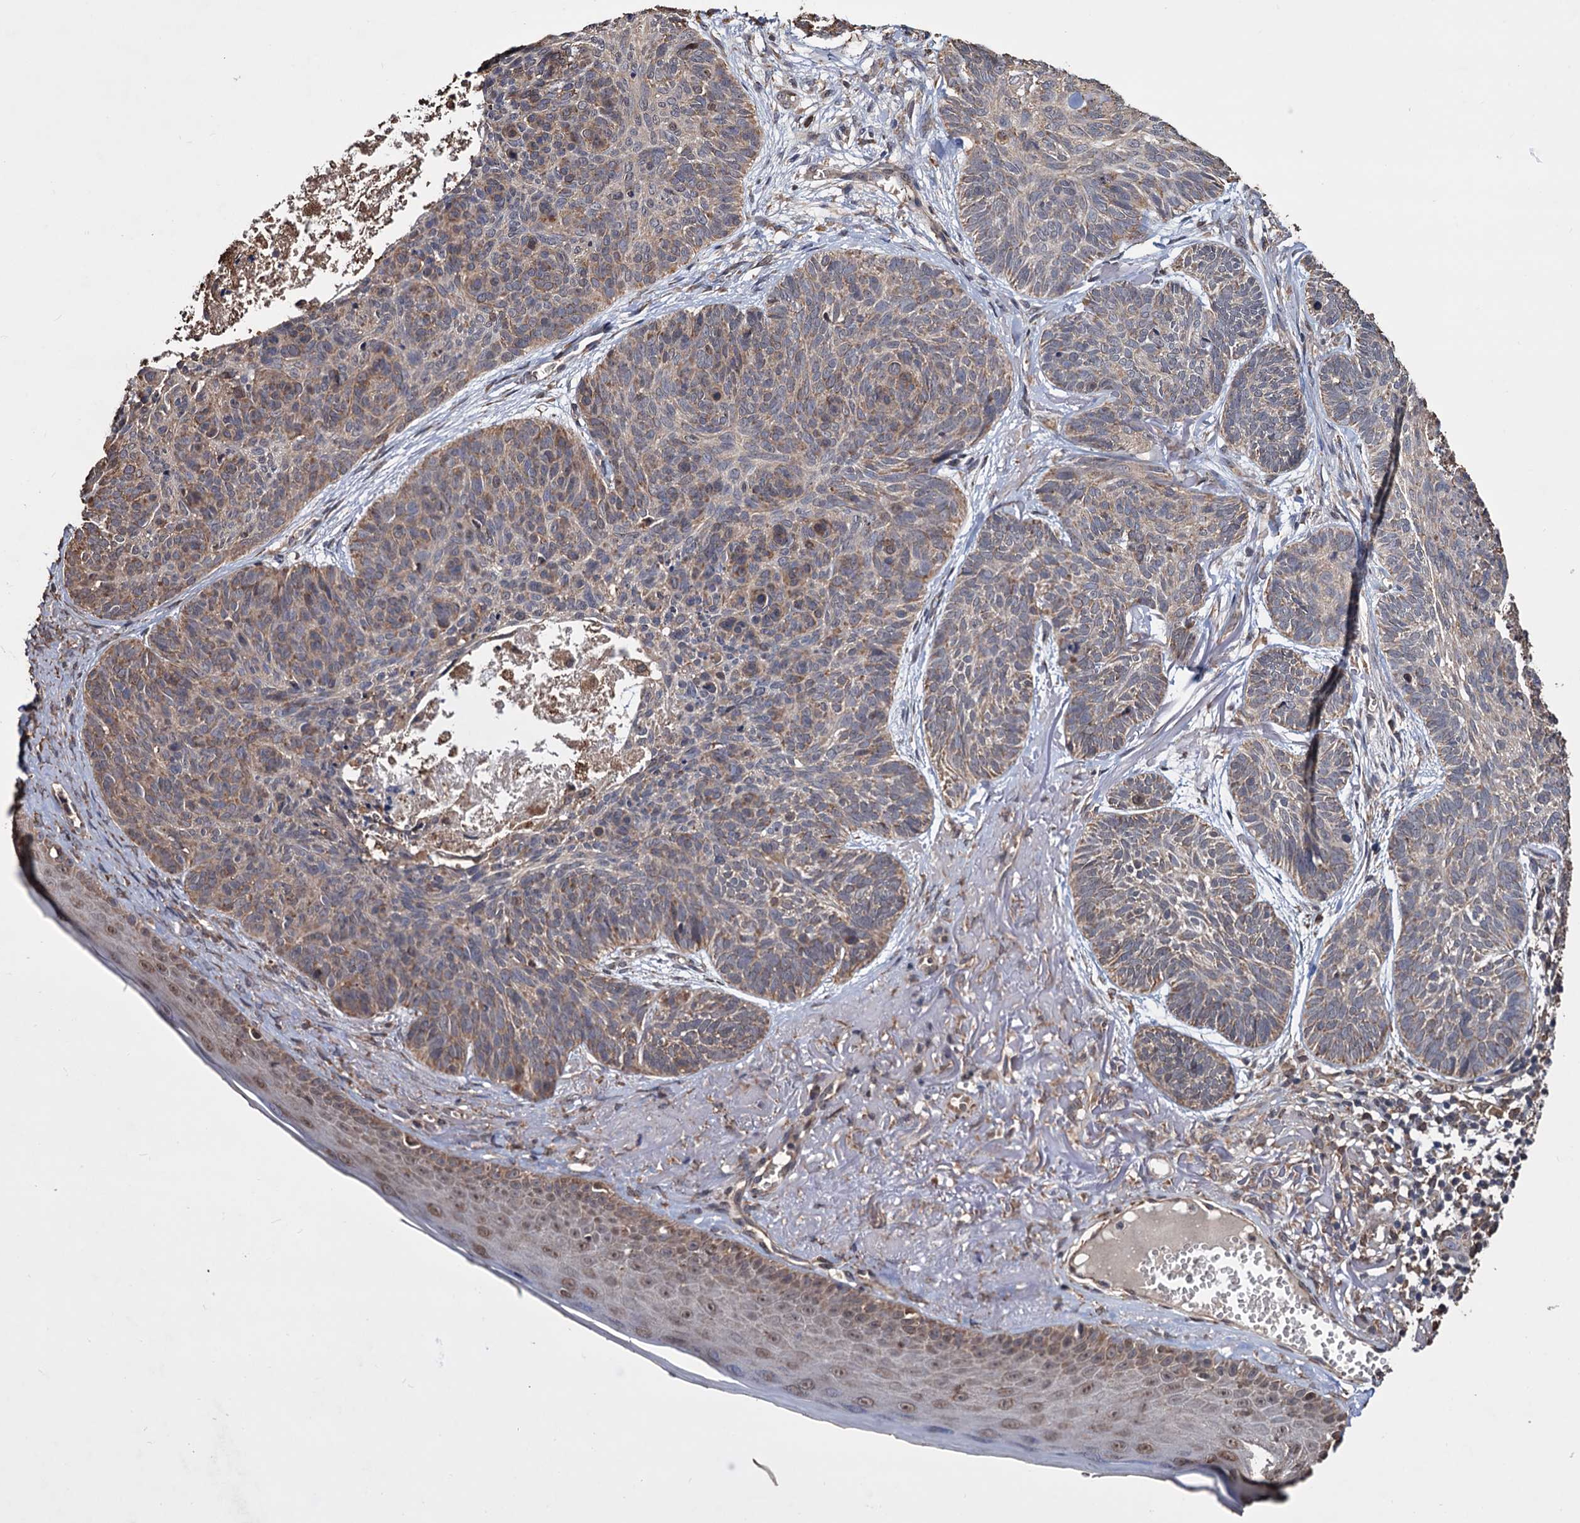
{"staining": {"intensity": "weak", "quantity": ">75%", "location": "cytoplasmic/membranous"}, "tissue": "skin cancer", "cell_type": "Tumor cells", "image_type": "cancer", "snomed": [{"axis": "morphology", "description": "Normal tissue, NOS"}, {"axis": "morphology", "description": "Basal cell carcinoma"}, {"axis": "topography", "description": "Skin"}], "caption": "High-magnification brightfield microscopy of basal cell carcinoma (skin) stained with DAB (3,3'-diaminobenzidine) (brown) and counterstained with hematoxylin (blue). tumor cells exhibit weak cytoplasmic/membranous positivity is seen in approximately>75% of cells.", "gene": "TBC1D12", "patient": {"sex": "male", "age": 66}}